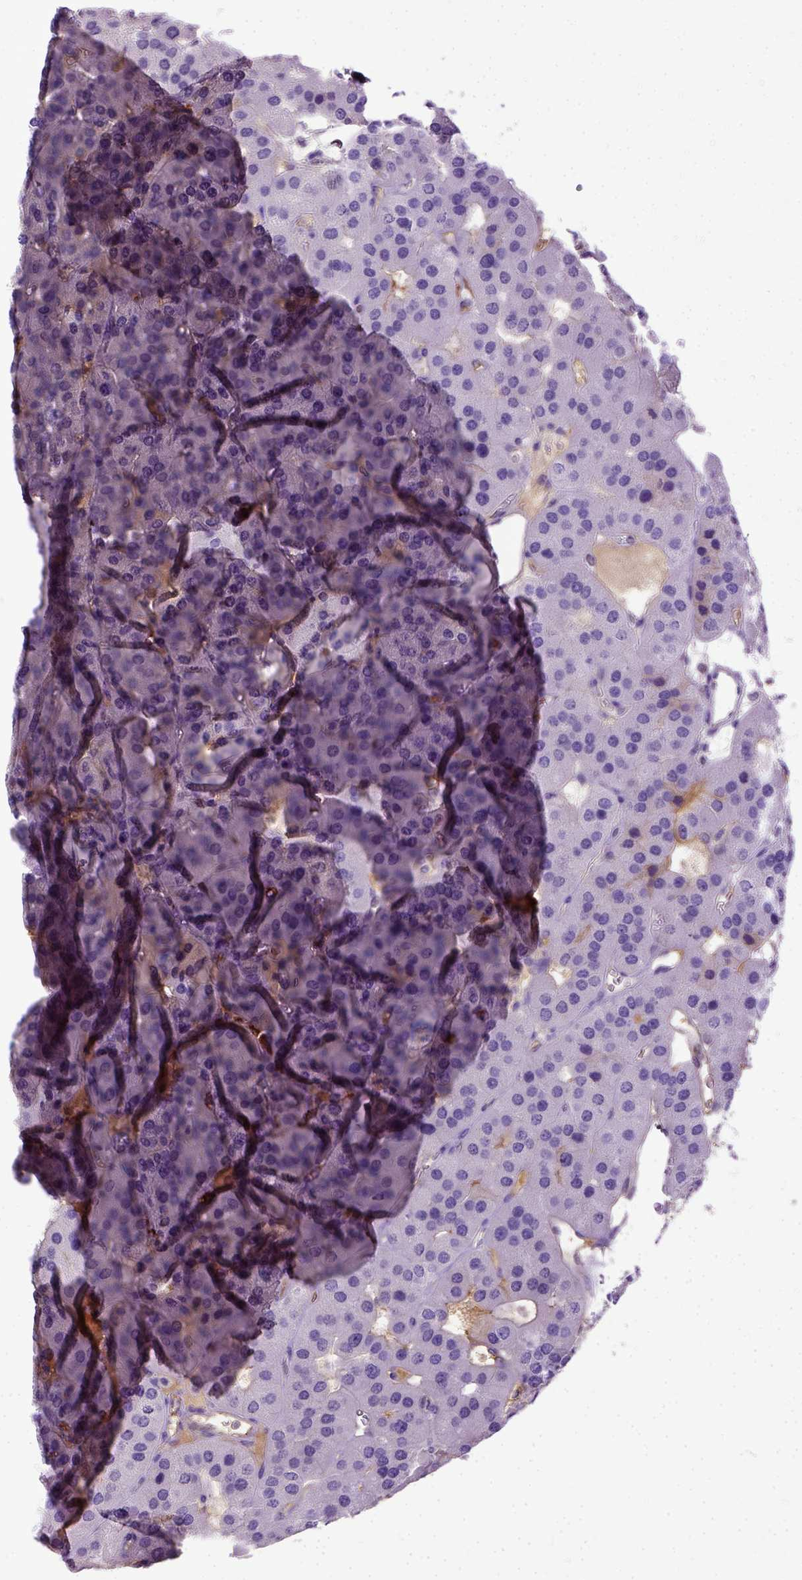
{"staining": {"intensity": "negative", "quantity": "none", "location": "none"}, "tissue": "parathyroid gland", "cell_type": "Glandular cells", "image_type": "normal", "snomed": [{"axis": "morphology", "description": "Normal tissue, NOS"}, {"axis": "morphology", "description": "Adenoma, NOS"}, {"axis": "topography", "description": "Parathyroid gland"}], "caption": "This histopathology image is of benign parathyroid gland stained with IHC to label a protein in brown with the nuclei are counter-stained blue. There is no expression in glandular cells. The staining is performed using DAB brown chromogen with nuclei counter-stained in using hematoxylin.", "gene": "ADAMTS8", "patient": {"sex": "female", "age": 86}}